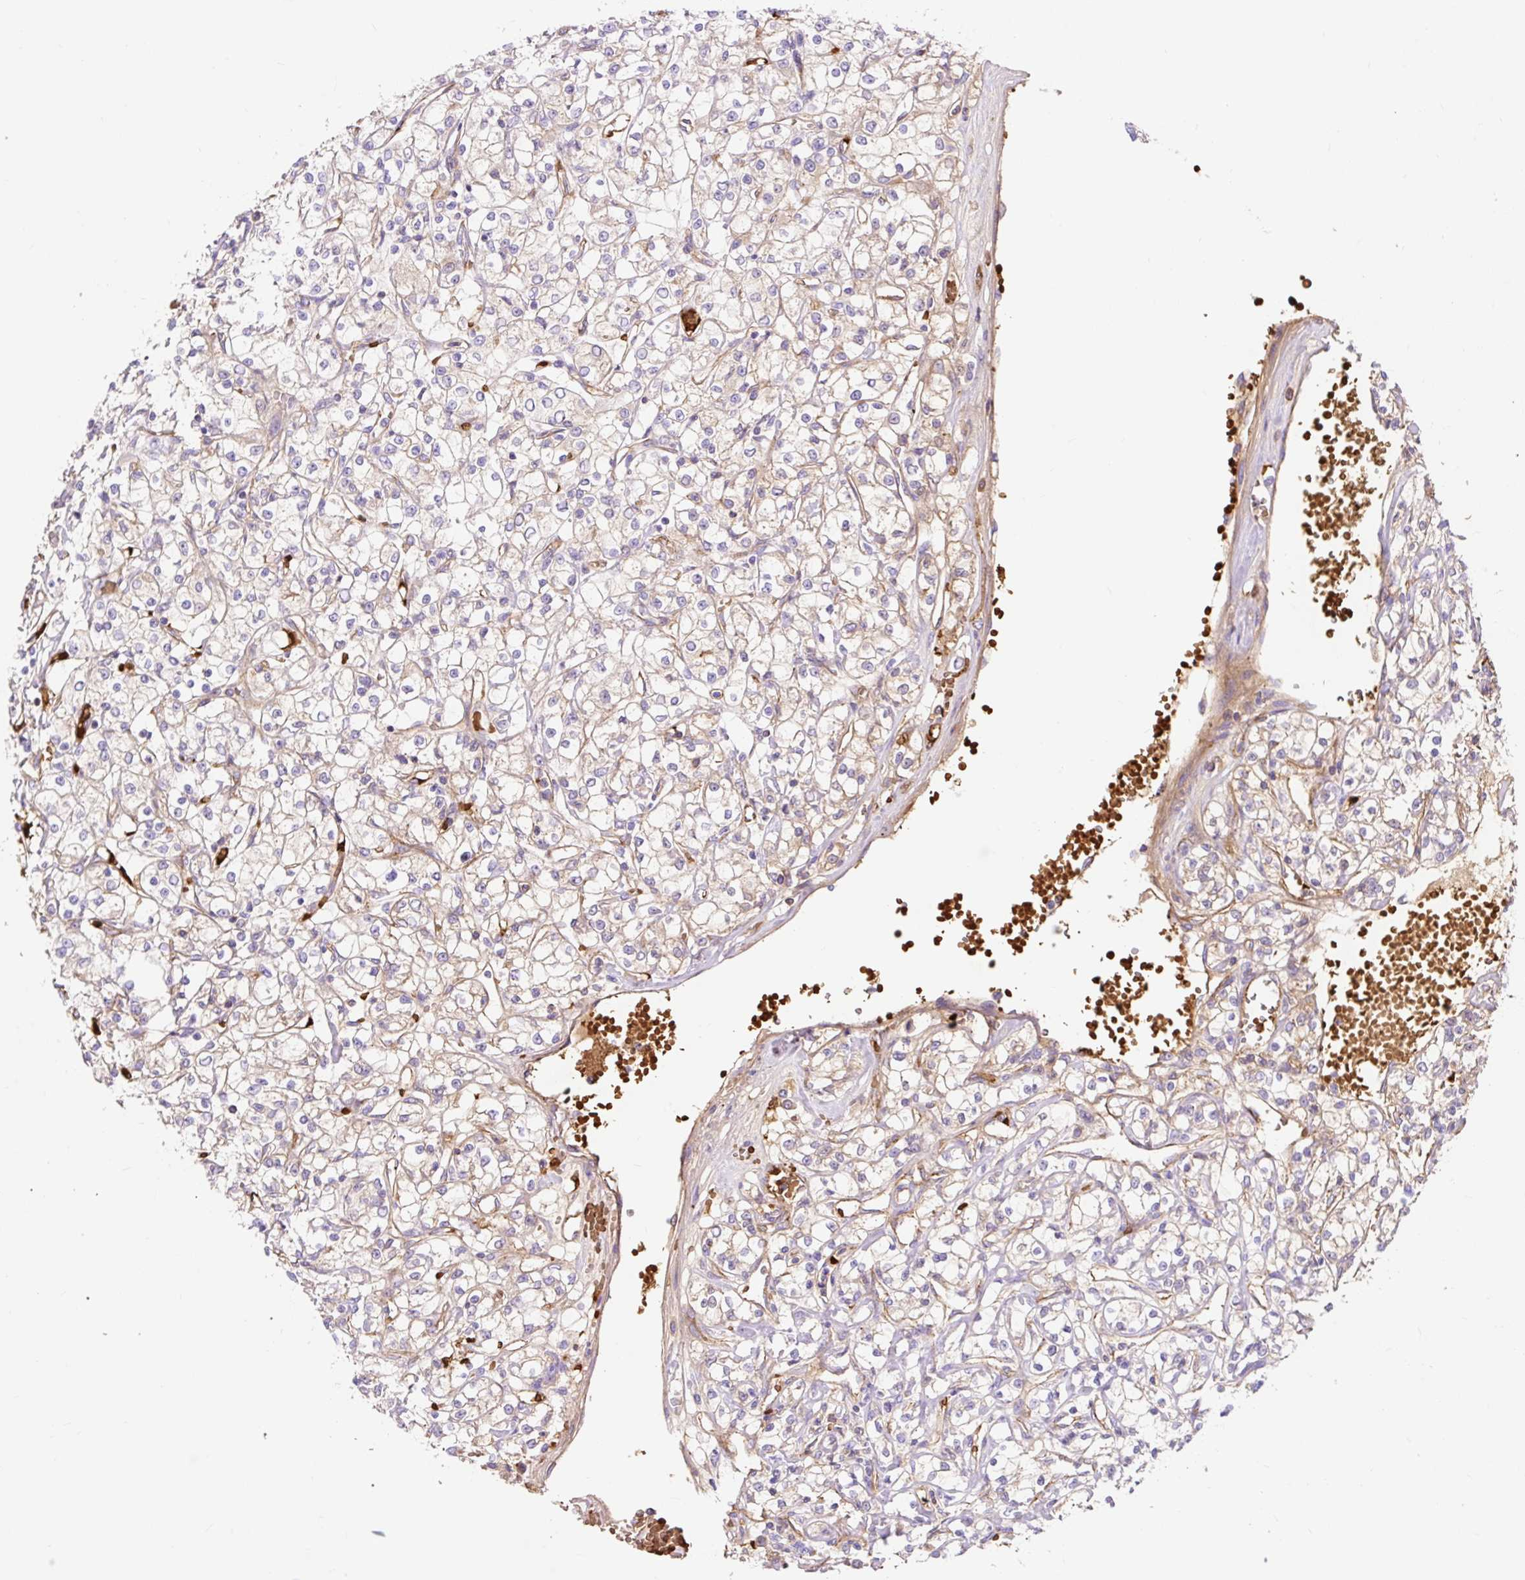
{"staining": {"intensity": "weak", "quantity": "<25%", "location": "cytoplasmic/membranous"}, "tissue": "renal cancer", "cell_type": "Tumor cells", "image_type": "cancer", "snomed": [{"axis": "morphology", "description": "Adenocarcinoma, NOS"}, {"axis": "topography", "description": "Kidney"}], "caption": "Human adenocarcinoma (renal) stained for a protein using immunohistochemistry (IHC) exhibits no staining in tumor cells.", "gene": "HIP1R", "patient": {"sex": "female", "age": 59}}